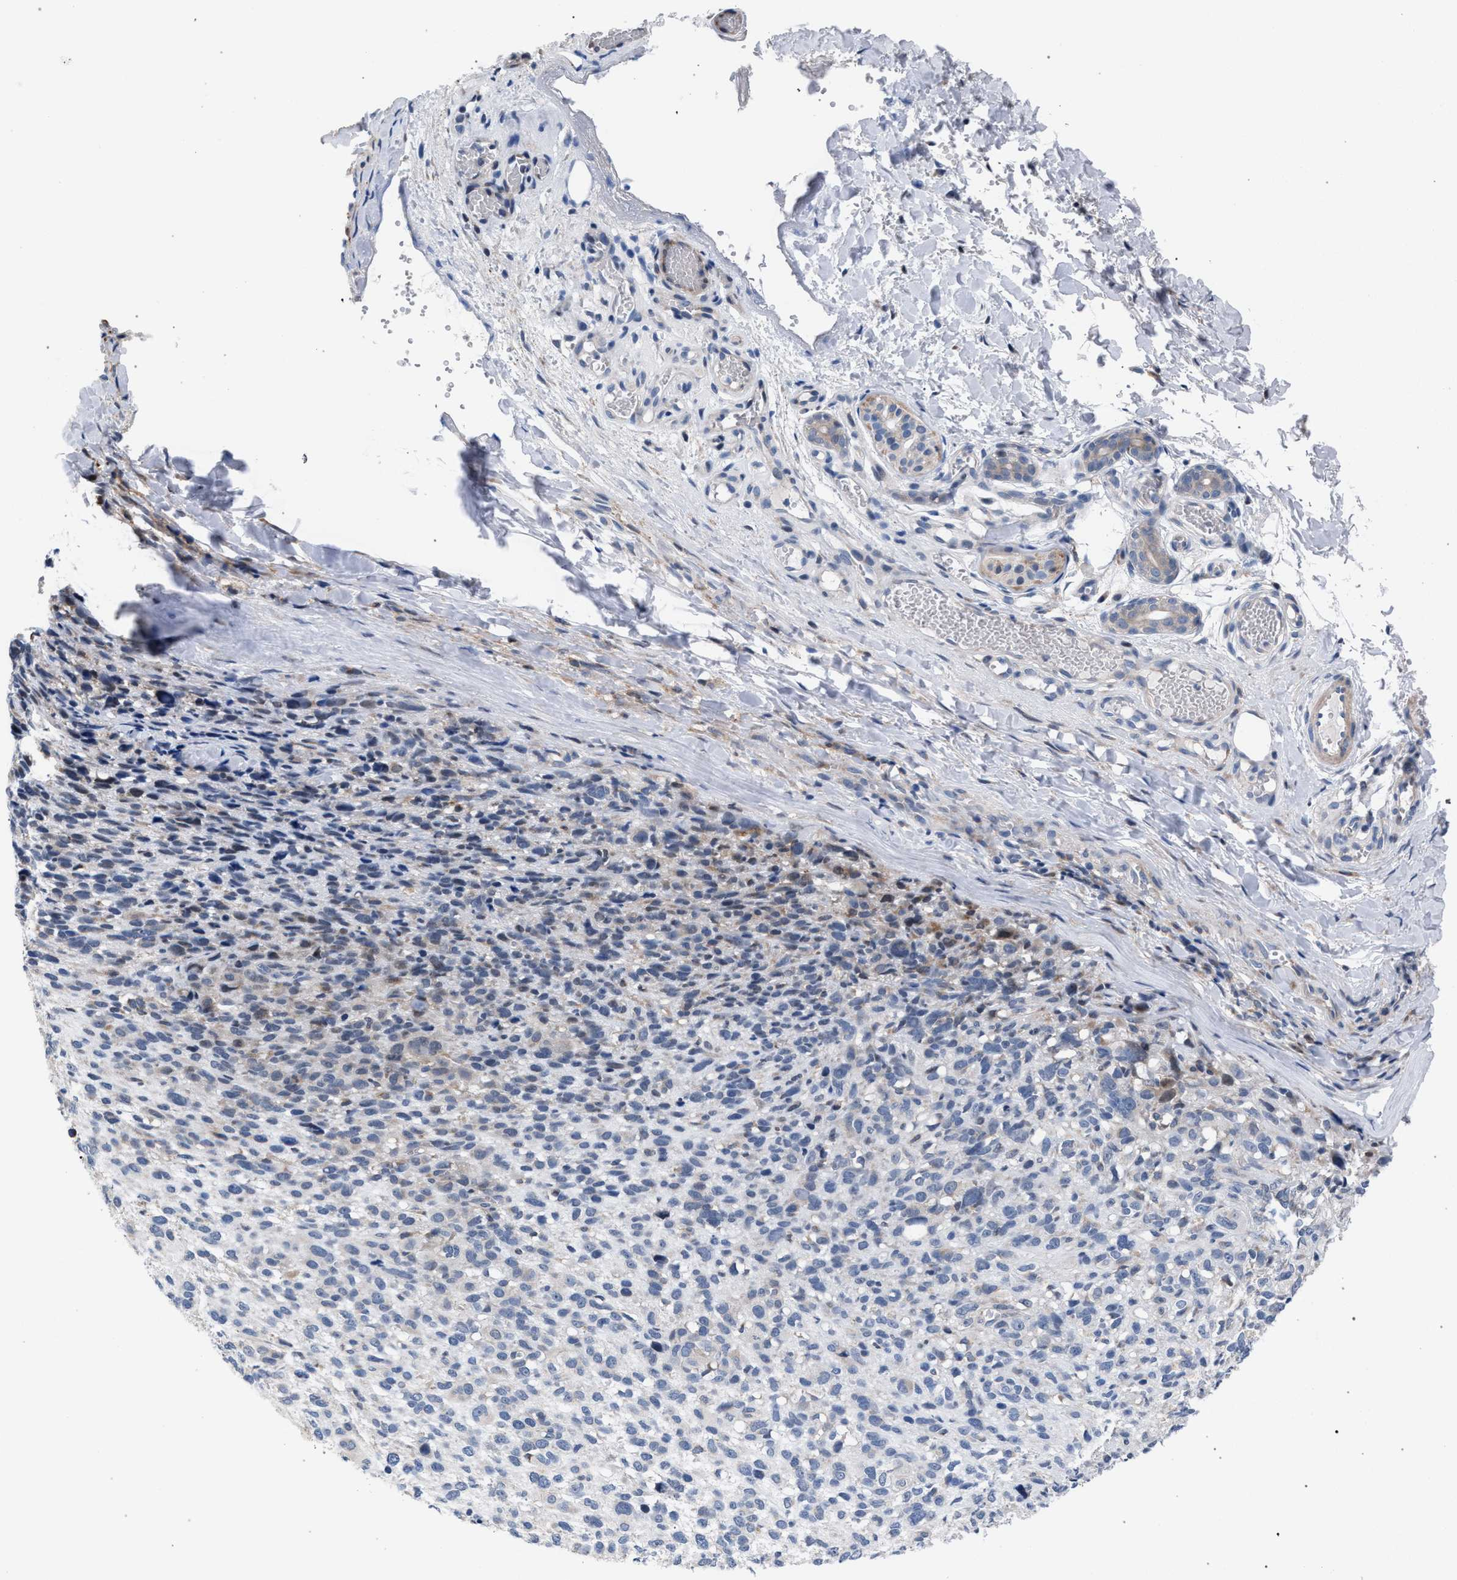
{"staining": {"intensity": "negative", "quantity": "none", "location": "none"}, "tissue": "melanoma", "cell_type": "Tumor cells", "image_type": "cancer", "snomed": [{"axis": "morphology", "description": "Malignant melanoma, NOS"}, {"axis": "topography", "description": "Skin"}], "caption": "IHC of human malignant melanoma displays no expression in tumor cells.", "gene": "RNF135", "patient": {"sex": "female", "age": 55}}